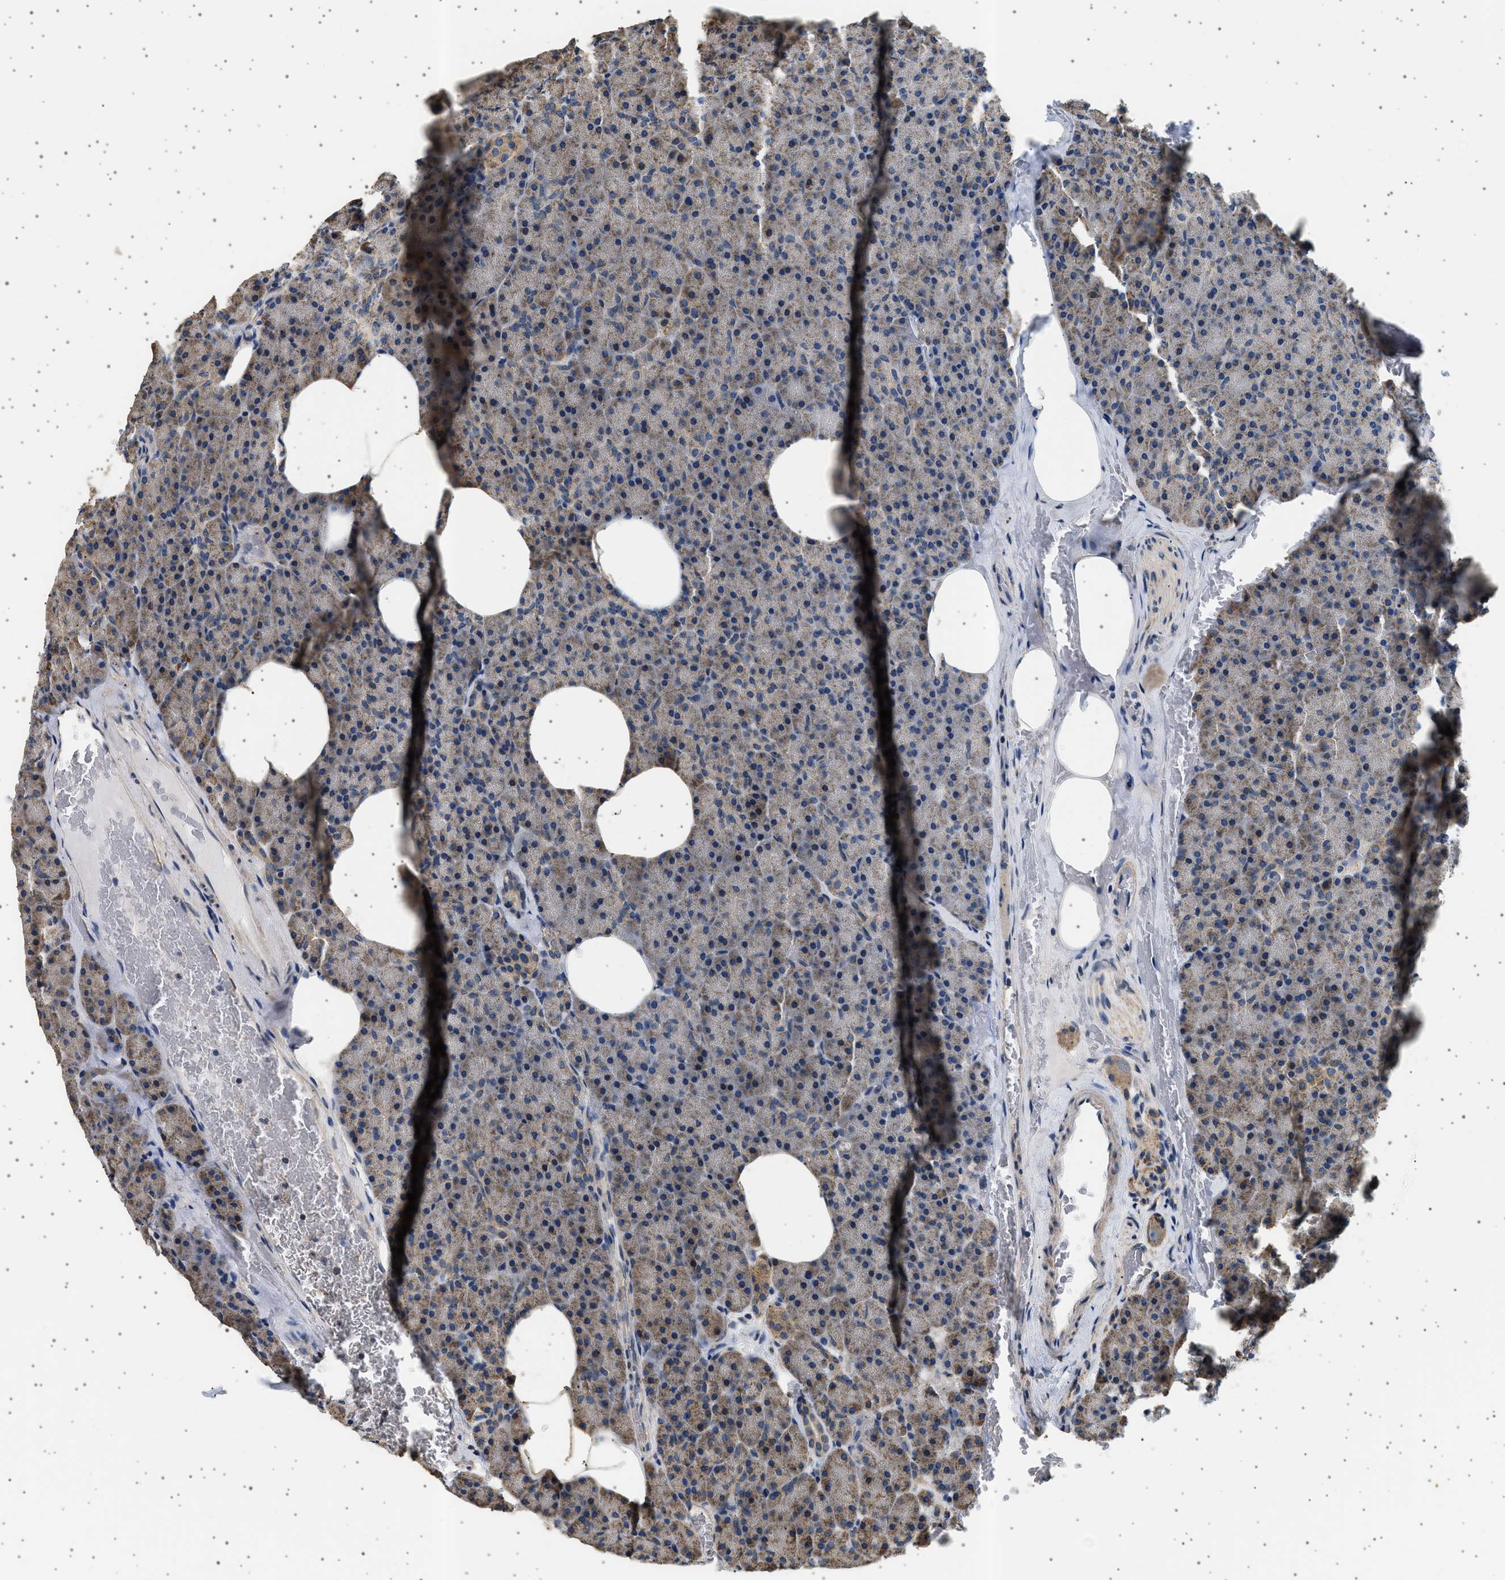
{"staining": {"intensity": "moderate", "quantity": ">75%", "location": "cytoplasmic/membranous"}, "tissue": "pancreas", "cell_type": "Exocrine glandular cells", "image_type": "normal", "snomed": [{"axis": "morphology", "description": "Normal tissue, NOS"}, {"axis": "topography", "description": "Pancreas"}], "caption": "An immunohistochemistry (IHC) image of normal tissue is shown. Protein staining in brown labels moderate cytoplasmic/membranous positivity in pancreas within exocrine glandular cells. The staining was performed using DAB (3,3'-diaminobenzidine) to visualize the protein expression in brown, while the nuclei were stained in blue with hematoxylin (Magnification: 20x).", "gene": "KCNA4", "patient": {"sex": "female", "age": 35}}